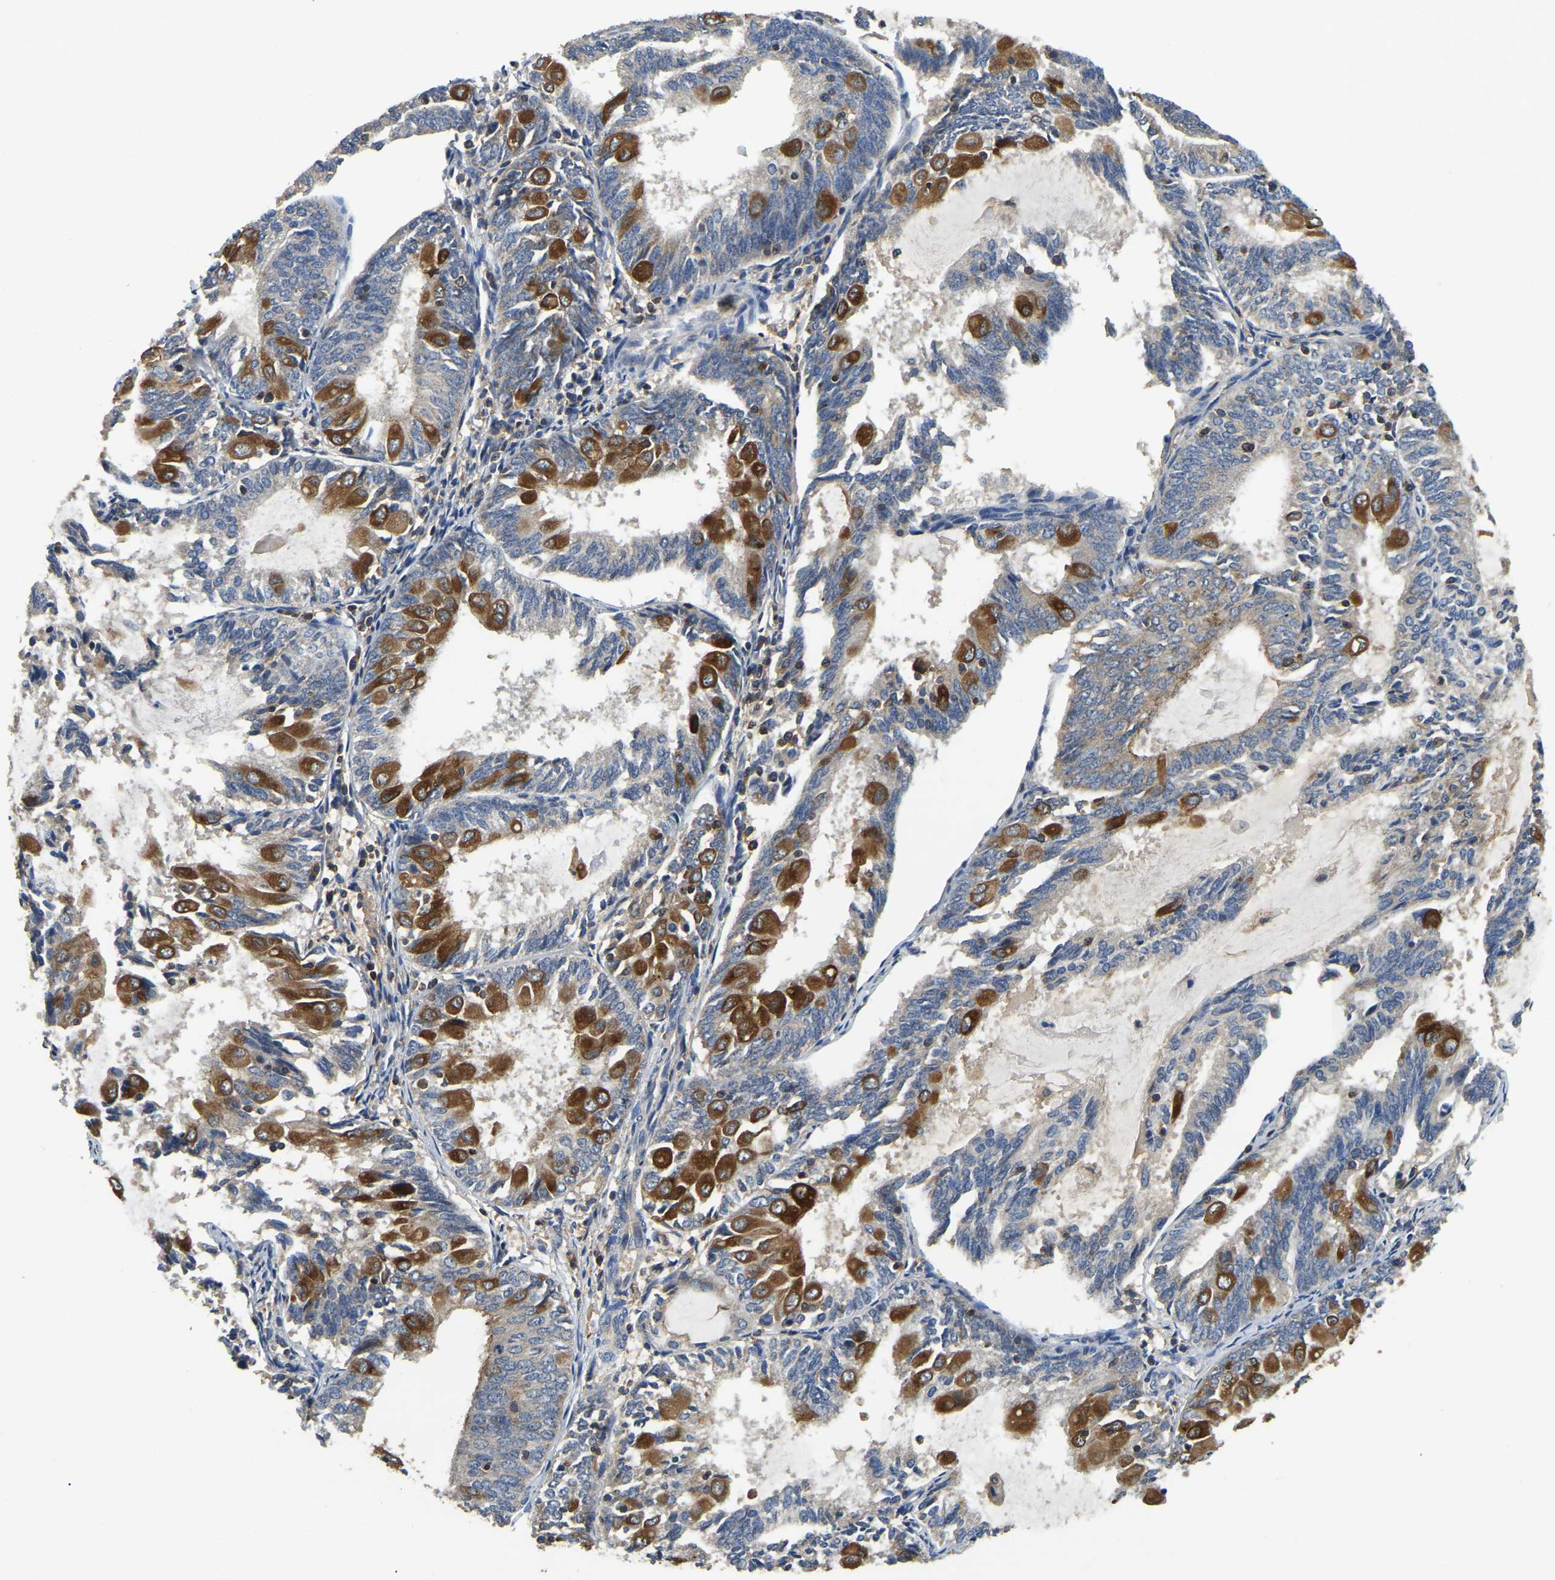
{"staining": {"intensity": "moderate", "quantity": "25%-75%", "location": "cytoplasmic/membranous"}, "tissue": "endometrial cancer", "cell_type": "Tumor cells", "image_type": "cancer", "snomed": [{"axis": "morphology", "description": "Adenocarcinoma, NOS"}, {"axis": "topography", "description": "Endometrium"}], "caption": "Approximately 25%-75% of tumor cells in human endometrial adenocarcinoma display moderate cytoplasmic/membranous protein positivity as visualized by brown immunohistochemical staining.", "gene": "SMPD2", "patient": {"sex": "female", "age": 81}}